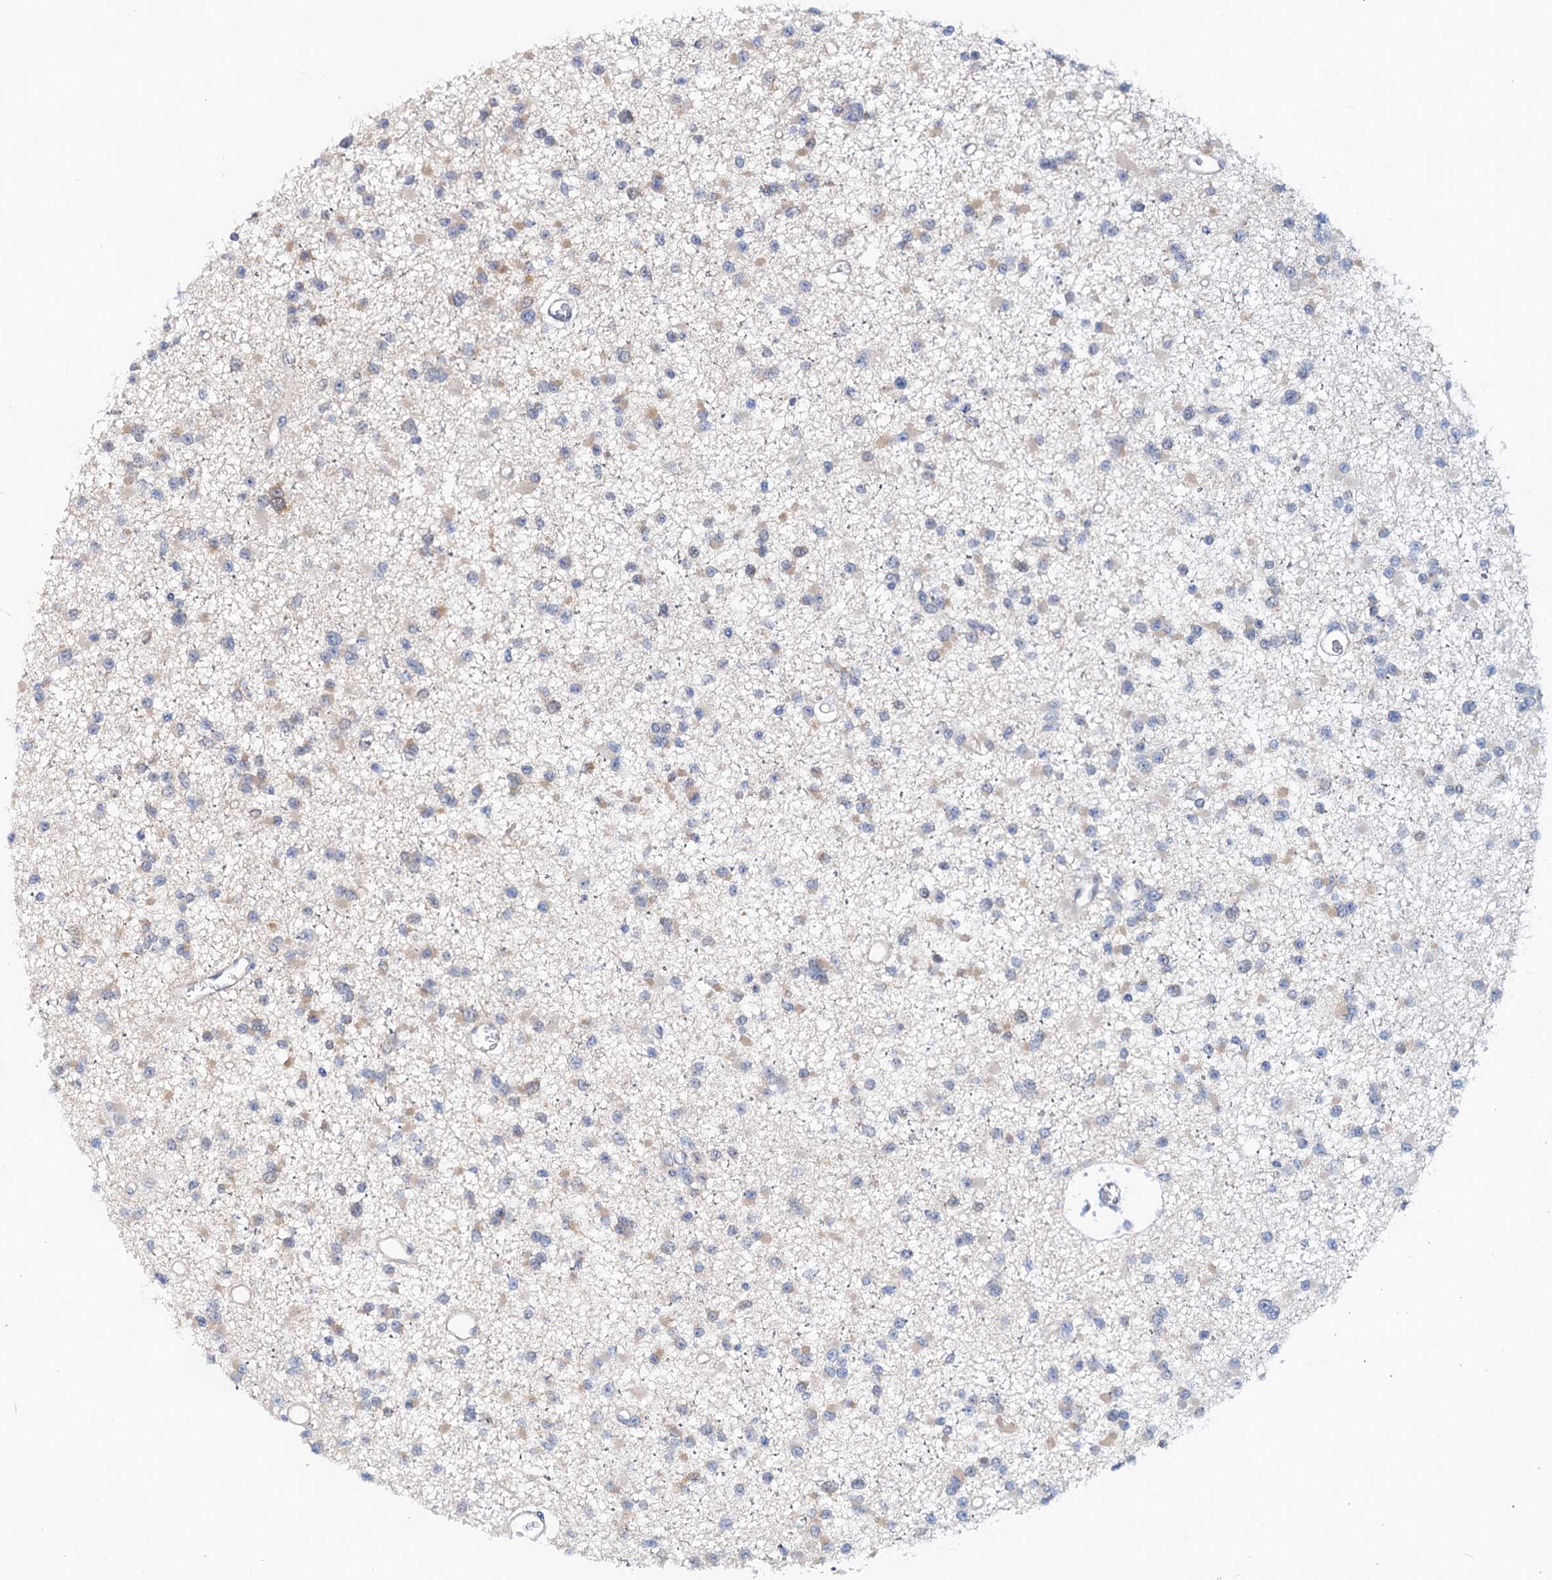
{"staining": {"intensity": "weak", "quantity": "<25%", "location": "cytoplasmic/membranous"}, "tissue": "glioma", "cell_type": "Tumor cells", "image_type": "cancer", "snomed": [{"axis": "morphology", "description": "Glioma, malignant, Low grade"}, {"axis": "topography", "description": "Brain"}], "caption": "Immunohistochemistry (IHC) histopathology image of neoplastic tissue: human malignant low-grade glioma stained with DAB (3,3'-diaminobenzidine) reveals no significant protein expression in tumor cells.", "gene": "SNX15", "patient": {"sex": "female", "age": 22}}